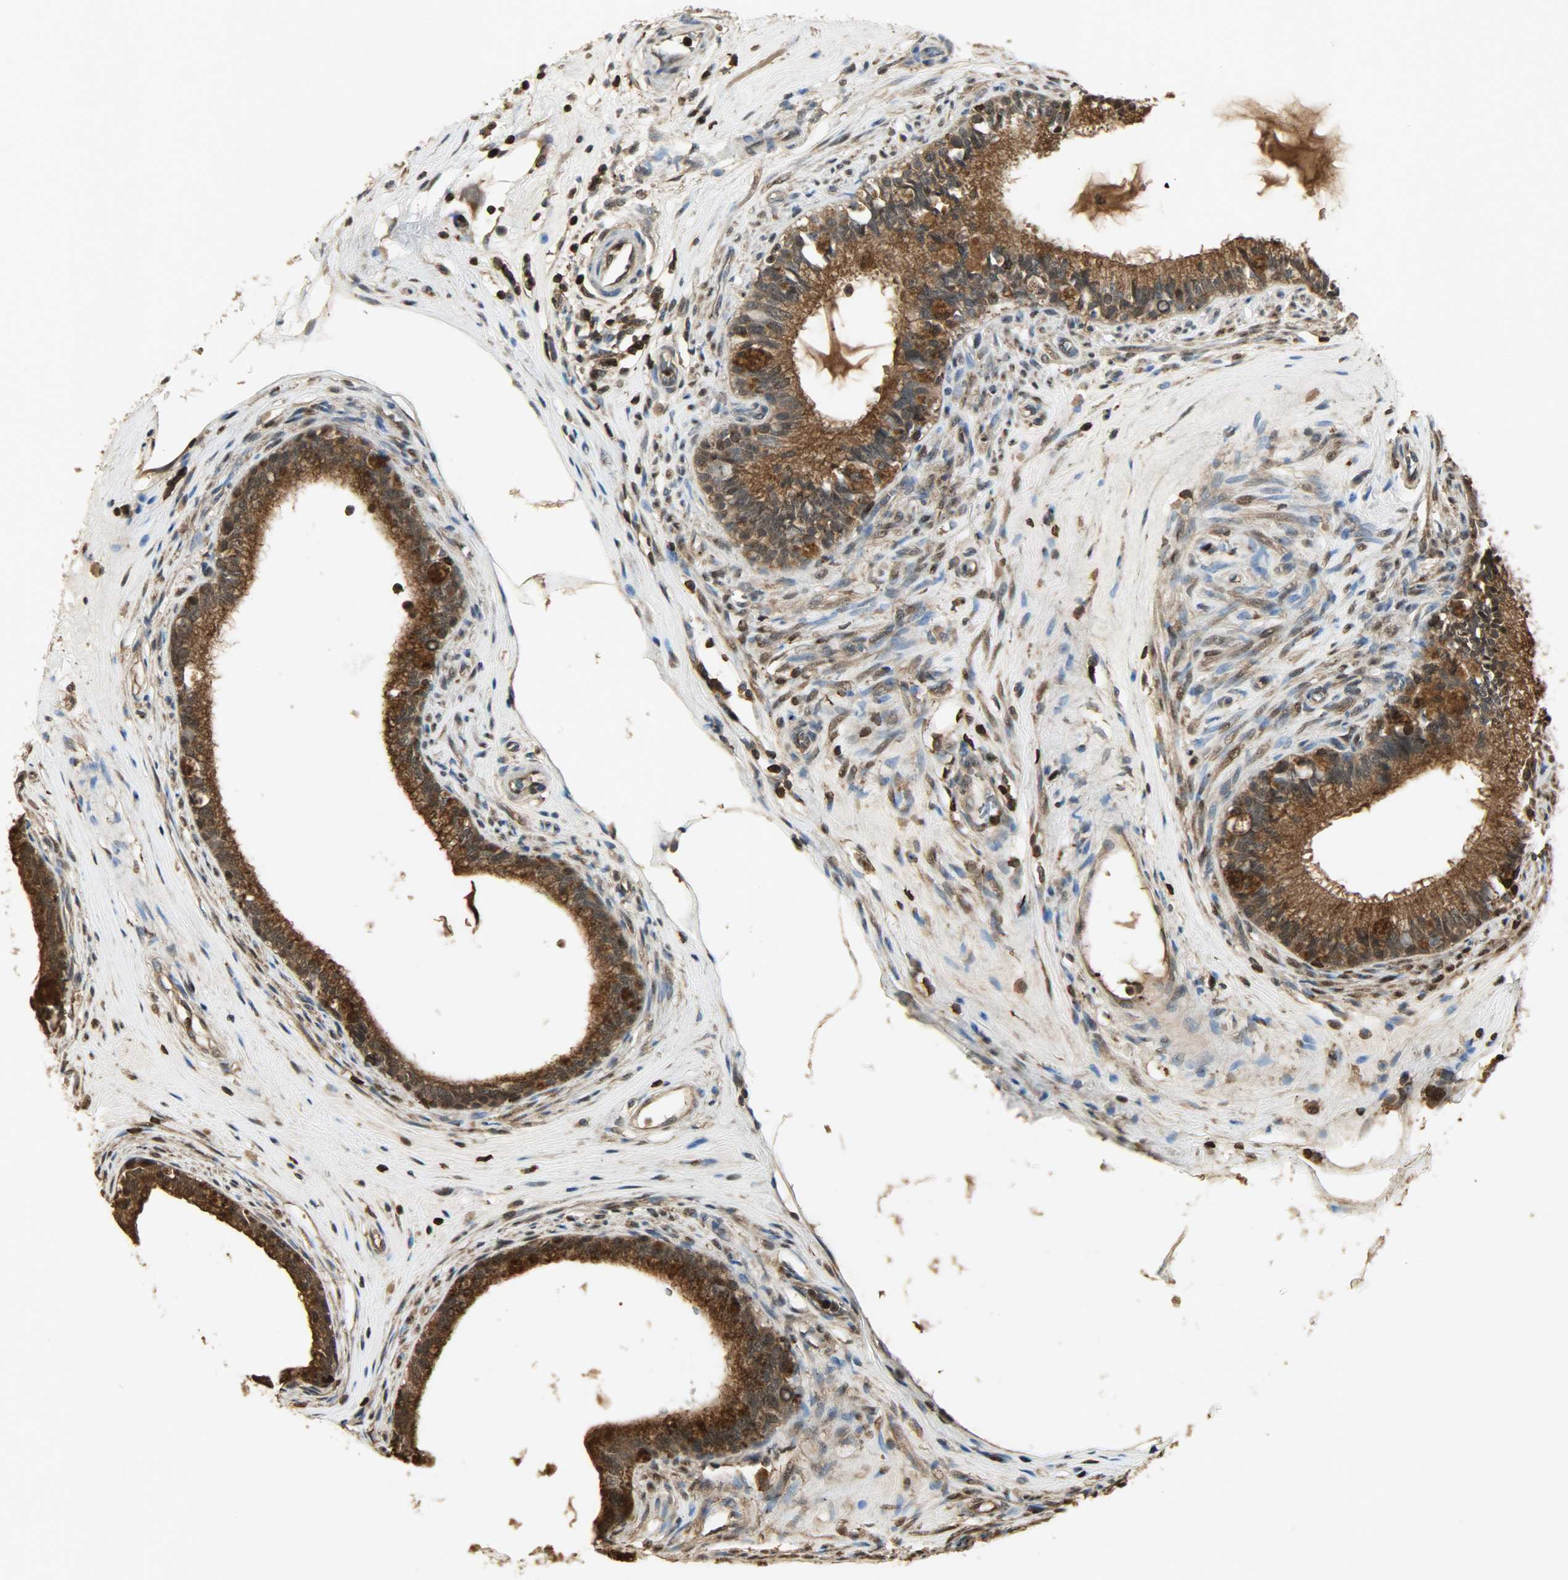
{"staining": {"intensity": "strong", "quantity": ">75%", "location": "cytoplasmic/membranous,nuclear"}, "tissue": "epididymis", "cell_type": "Glandular cells", "image_type": "normal", "snomed": [{"axis": "morphology", "description": "Normal tissue, NOS"}, {"axis": "morphology", "description": "Inflammation, NOS"}, {"axis": "topography", "description": "Epididymis"}], "caption": "A brown stain highlights strong cytoplasmic/membranous,nuclear staining of a protein in glandular cells of normal epididymis. (IHC, brightfield microscopy, high magnification).", "gene": "YWHAZ", "patient": {"sex": "male", "age": 84}}